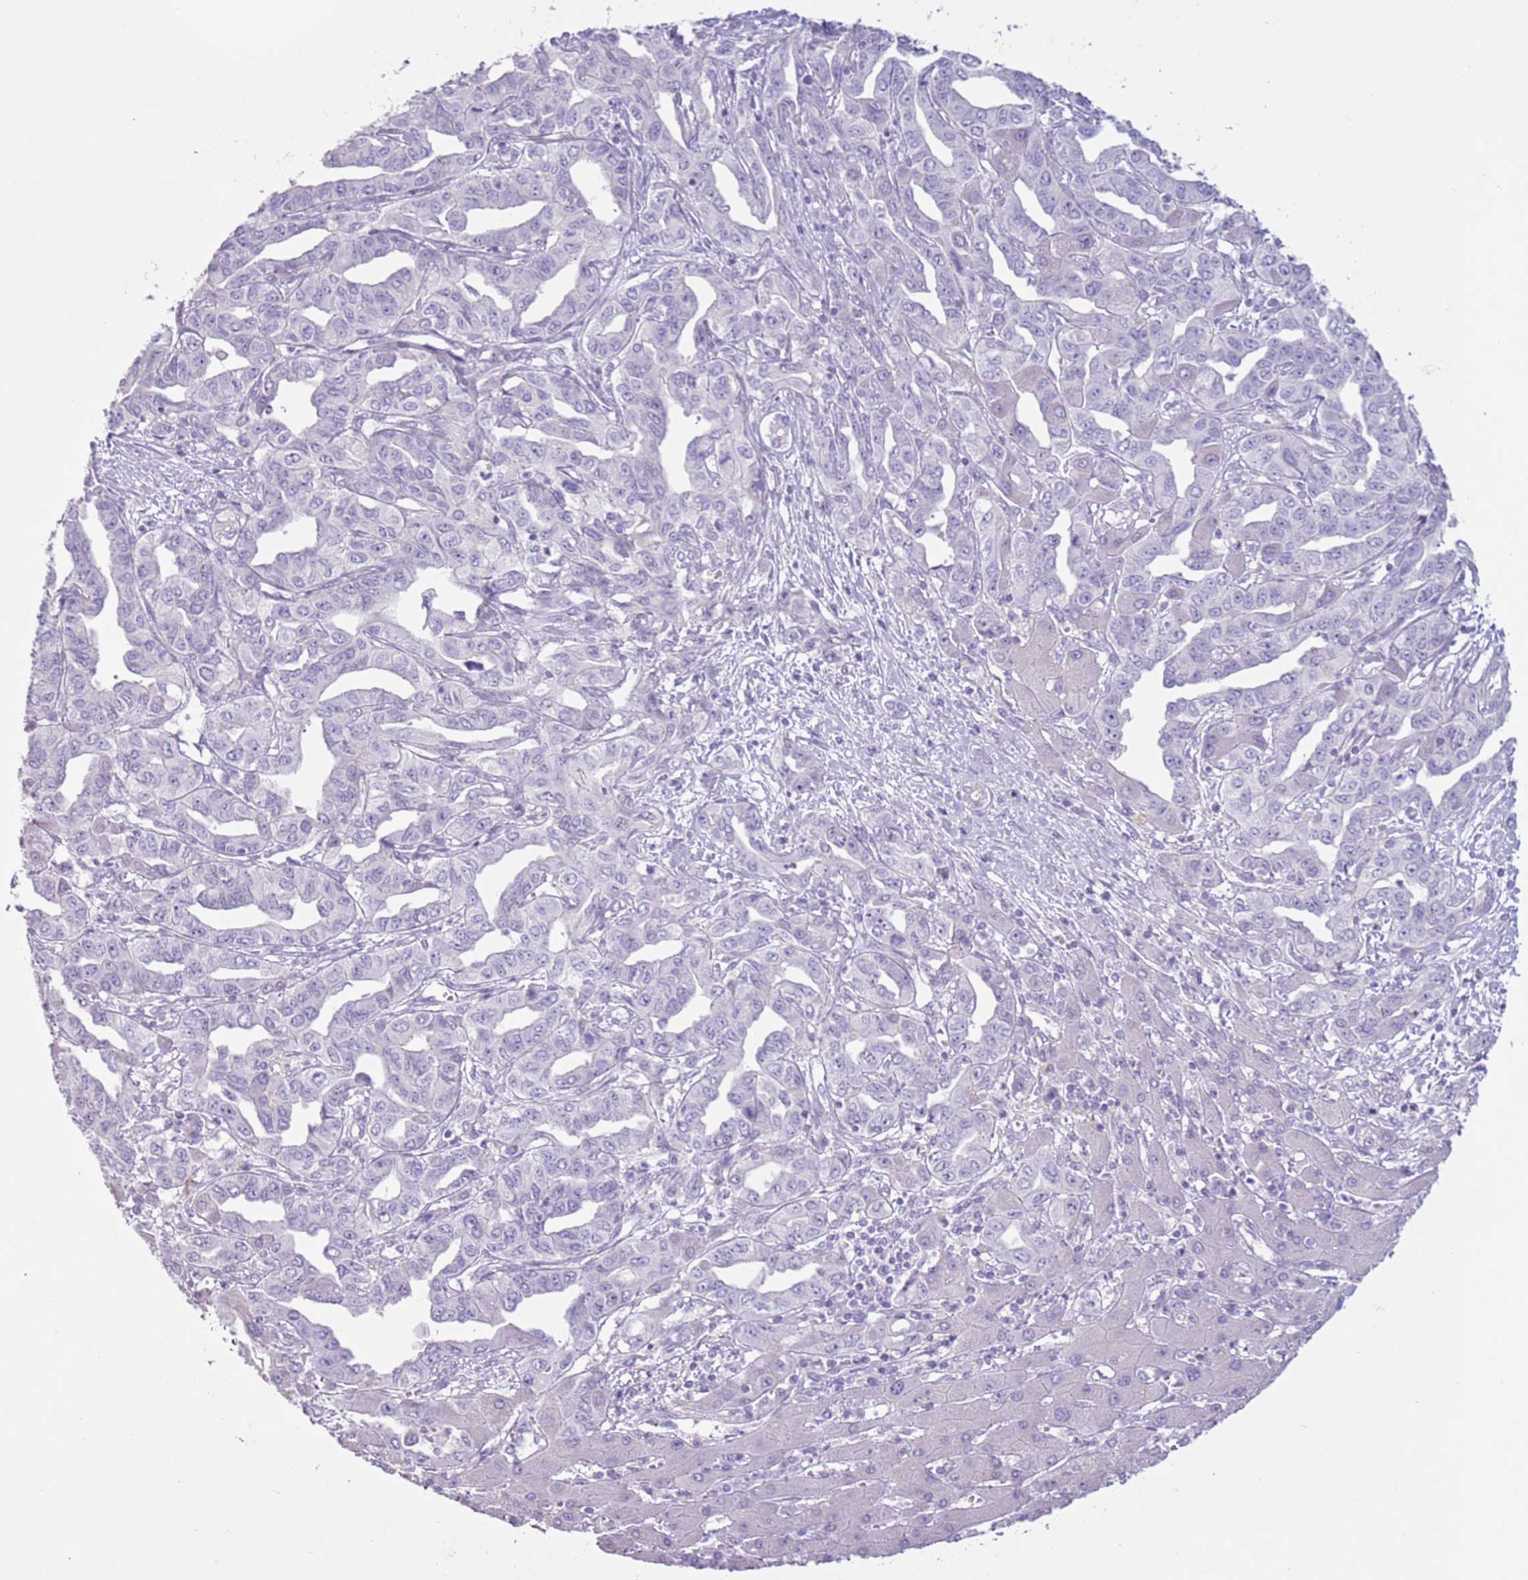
{"staining": {"intensity": "negative", "quantity": "none", "location": "none"}, "tissue": "liver cancer", "cell_type": "Tumor cells", "image_type": "cancer", "snomed": [{"axis": "morphology", "description": "Cholangiocarcinoma"}, {"axis": "topography", "description": "Liver"}], "caption": "Immunohistochemistry (IHC) histopathology image of human liver cancer stained for a protein (brown), which reveals no staining in tumor cells.", "gene": "ZNF239", "patient": {"sex": "male", "age": 59}}